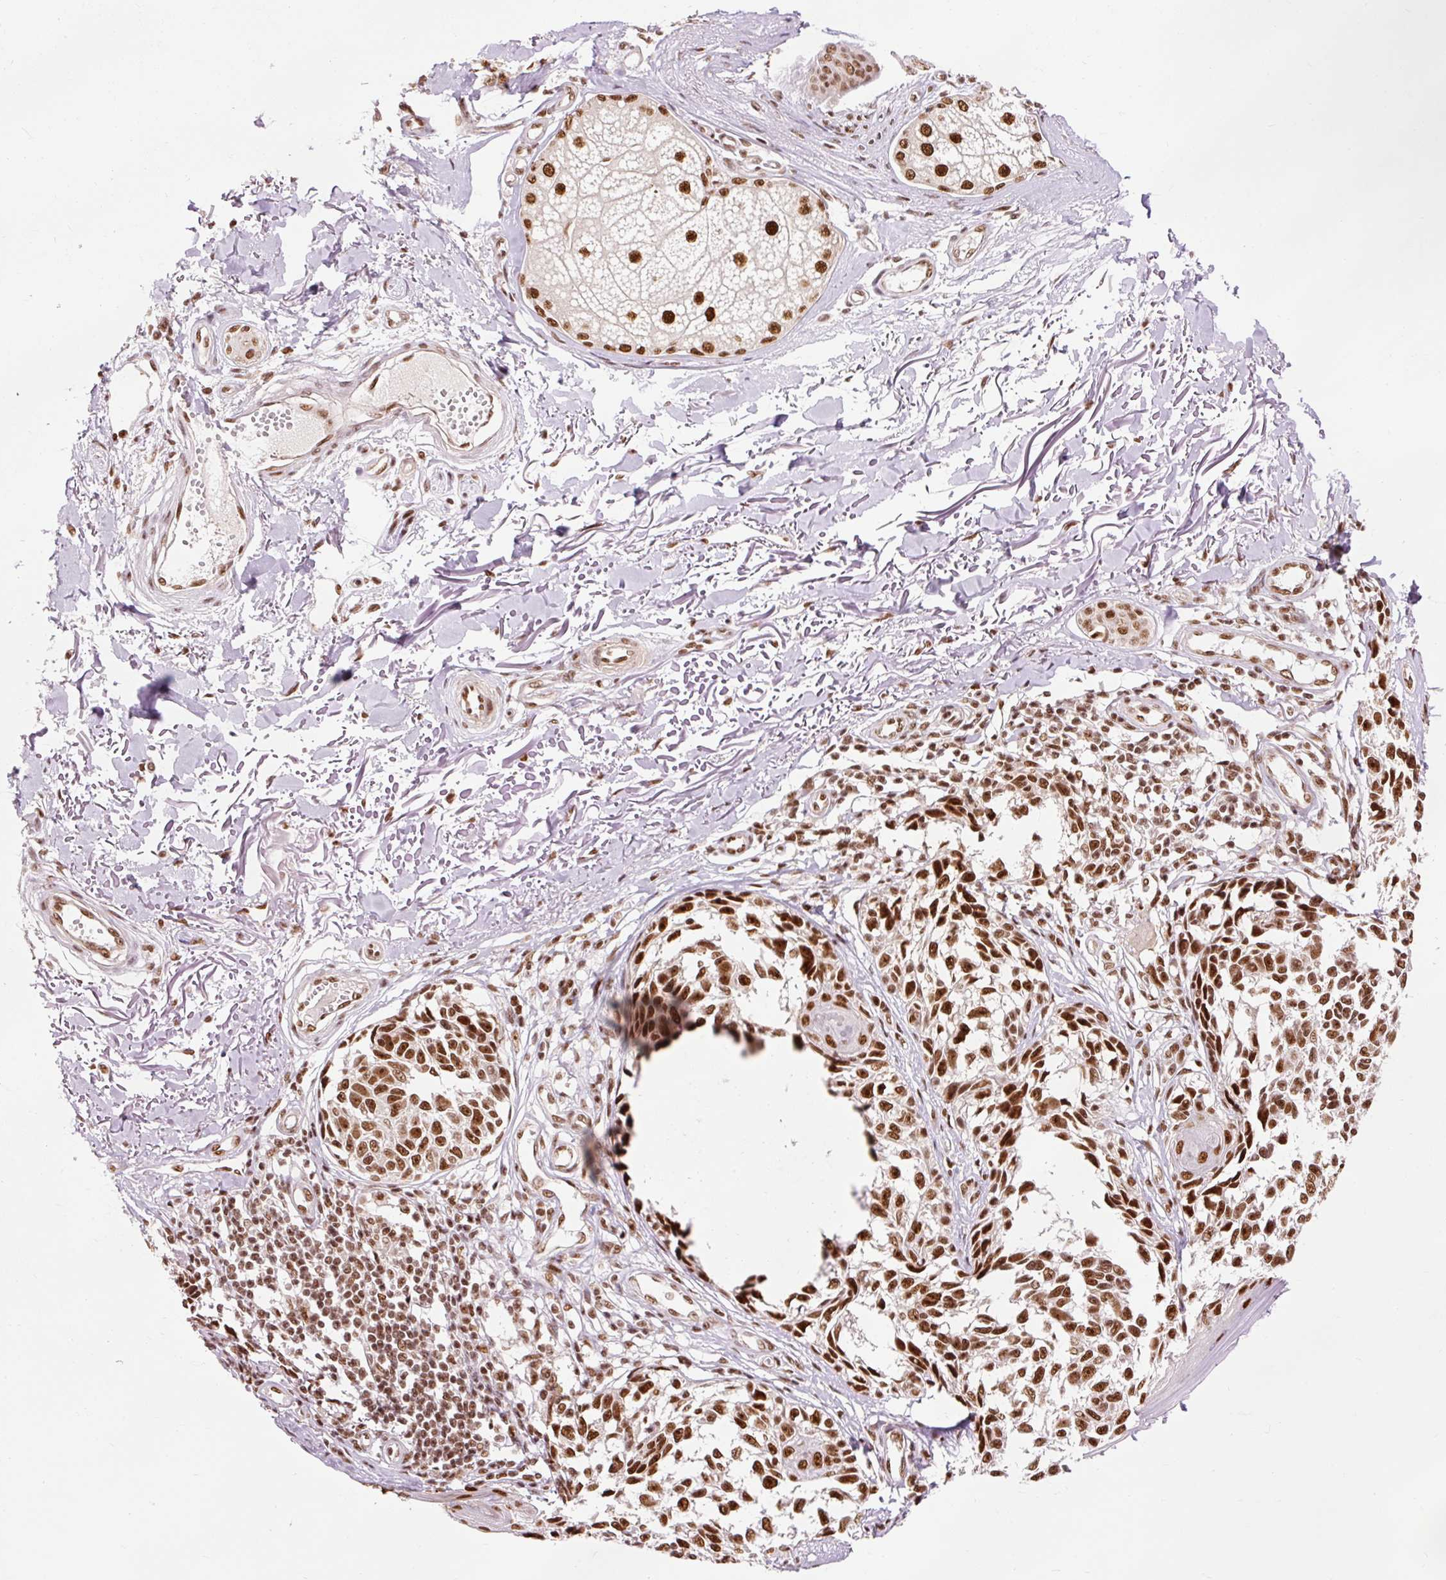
{"staining": {"intensity": "strong", "quantity": ">75%", "location": "nuclear"}, "tissue": "melanoma", "cell_type": "Tumor cells", "image_type": "cancer", "snomed": [{"axis": "morphology", "description": "Malignant melanoma, NOS"}, {"axis": "topography", "description": "Skin"}], "caption": "A micrograph showing strong nuclear positivity in approximately >75% of tumor cells in malignant melanoma, as visualized by brown immunohistochemical staining.", "gene": "ZBTB44", "patient": {"sex": "male", "age": 73}}